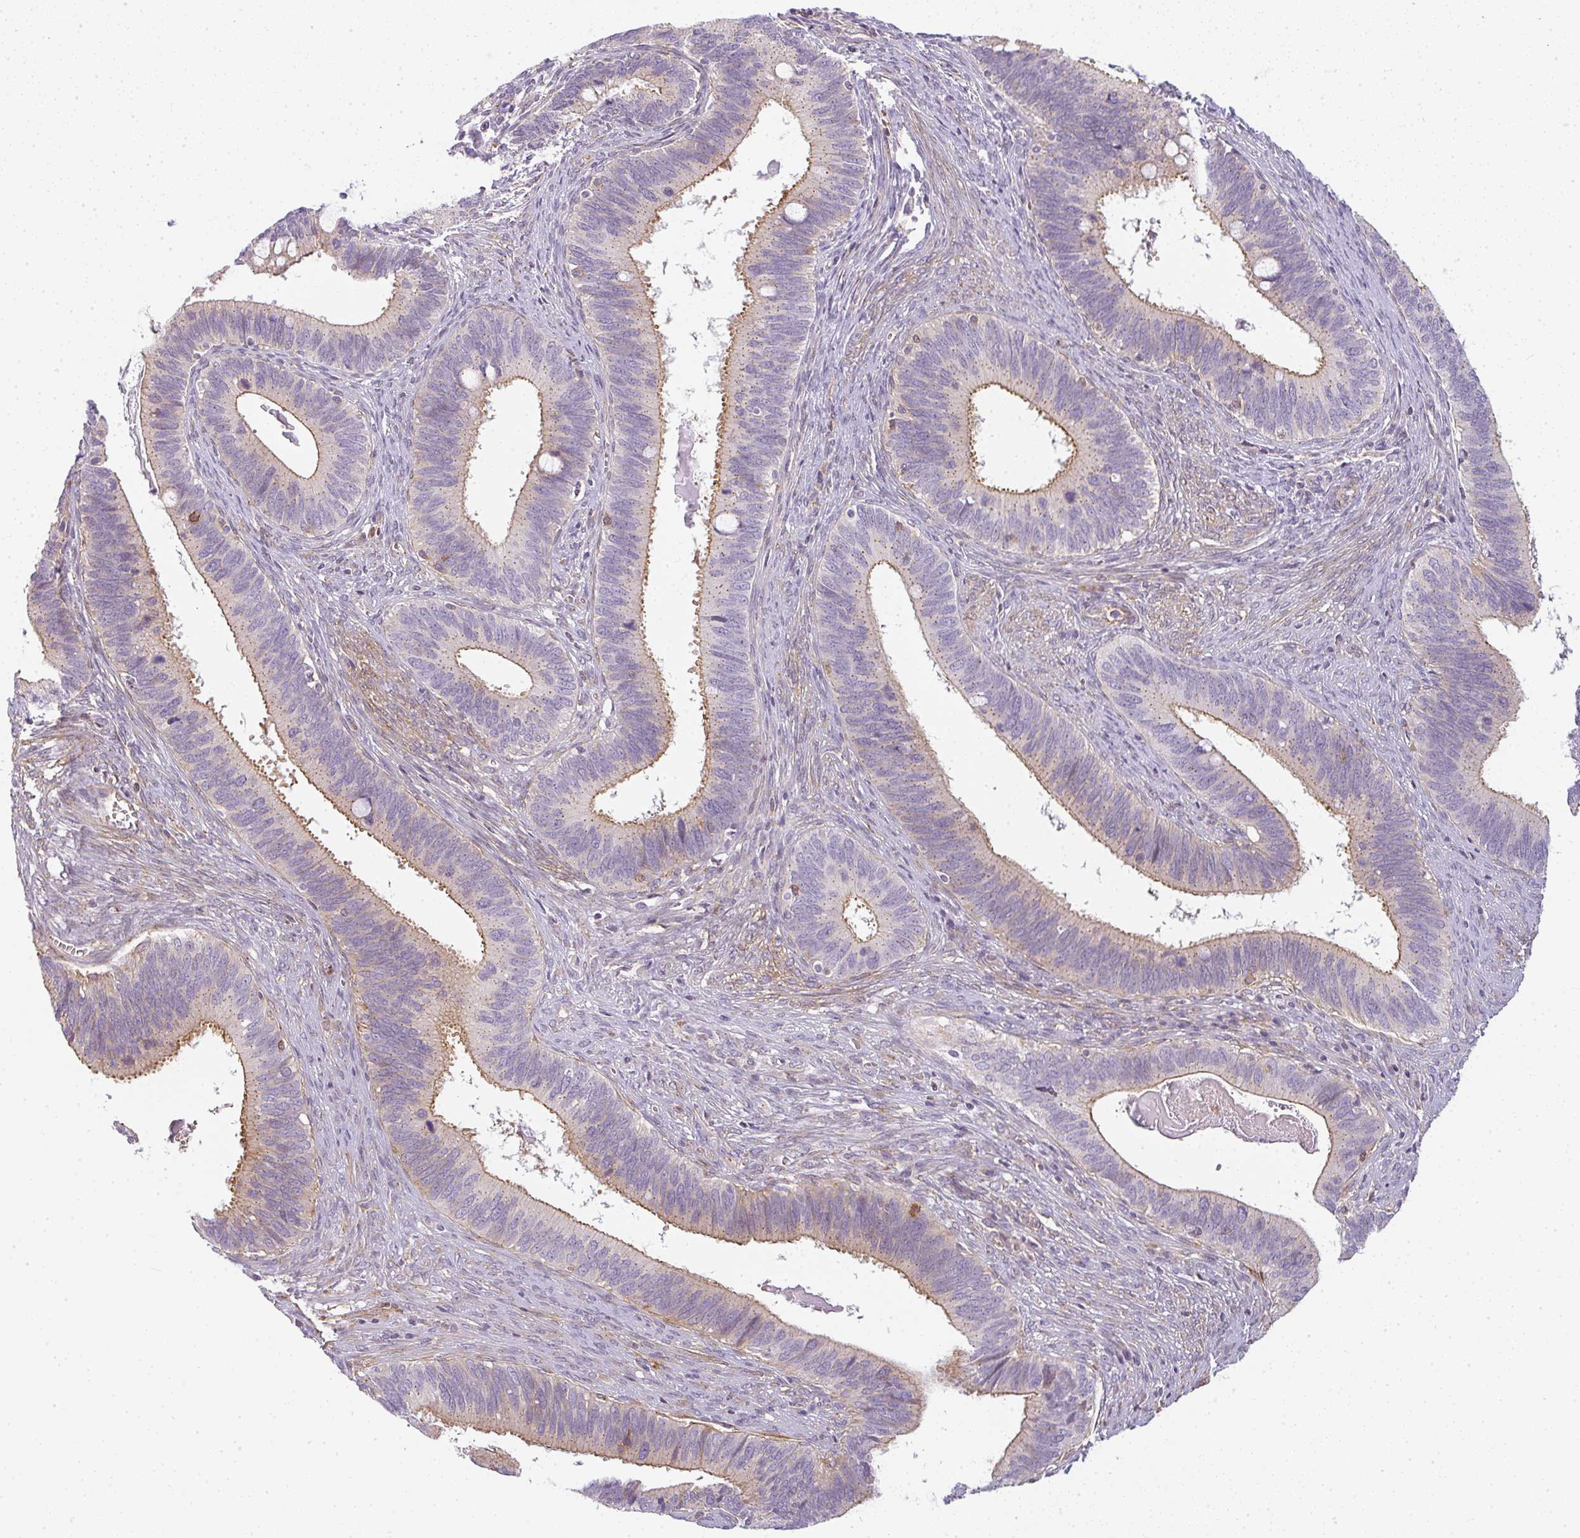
{"staining": {"intensity": "moderate", "quantity": "25%-75%", "location": "cytoplasmic/membranous"}, "tissue": "cervical cancer", "cell_type": "Tumor cells", "image_type": "cancer", "snomed": [{"axis": "morphology", "description": "Adenocarcinoma, NOS"}, {"axis": "topography", "description": "Cervix"}], "caption": "DAB (3,3'-diaminobenzidine) immunohistochemical staining of human adenocarcinoma (cervical) displays moderate cytoplasmic/membranous protein expression in approximately 25%-75% of tumor cells.", "gene": "SULF1", "patient": {"sex": "female", "age": 42}}